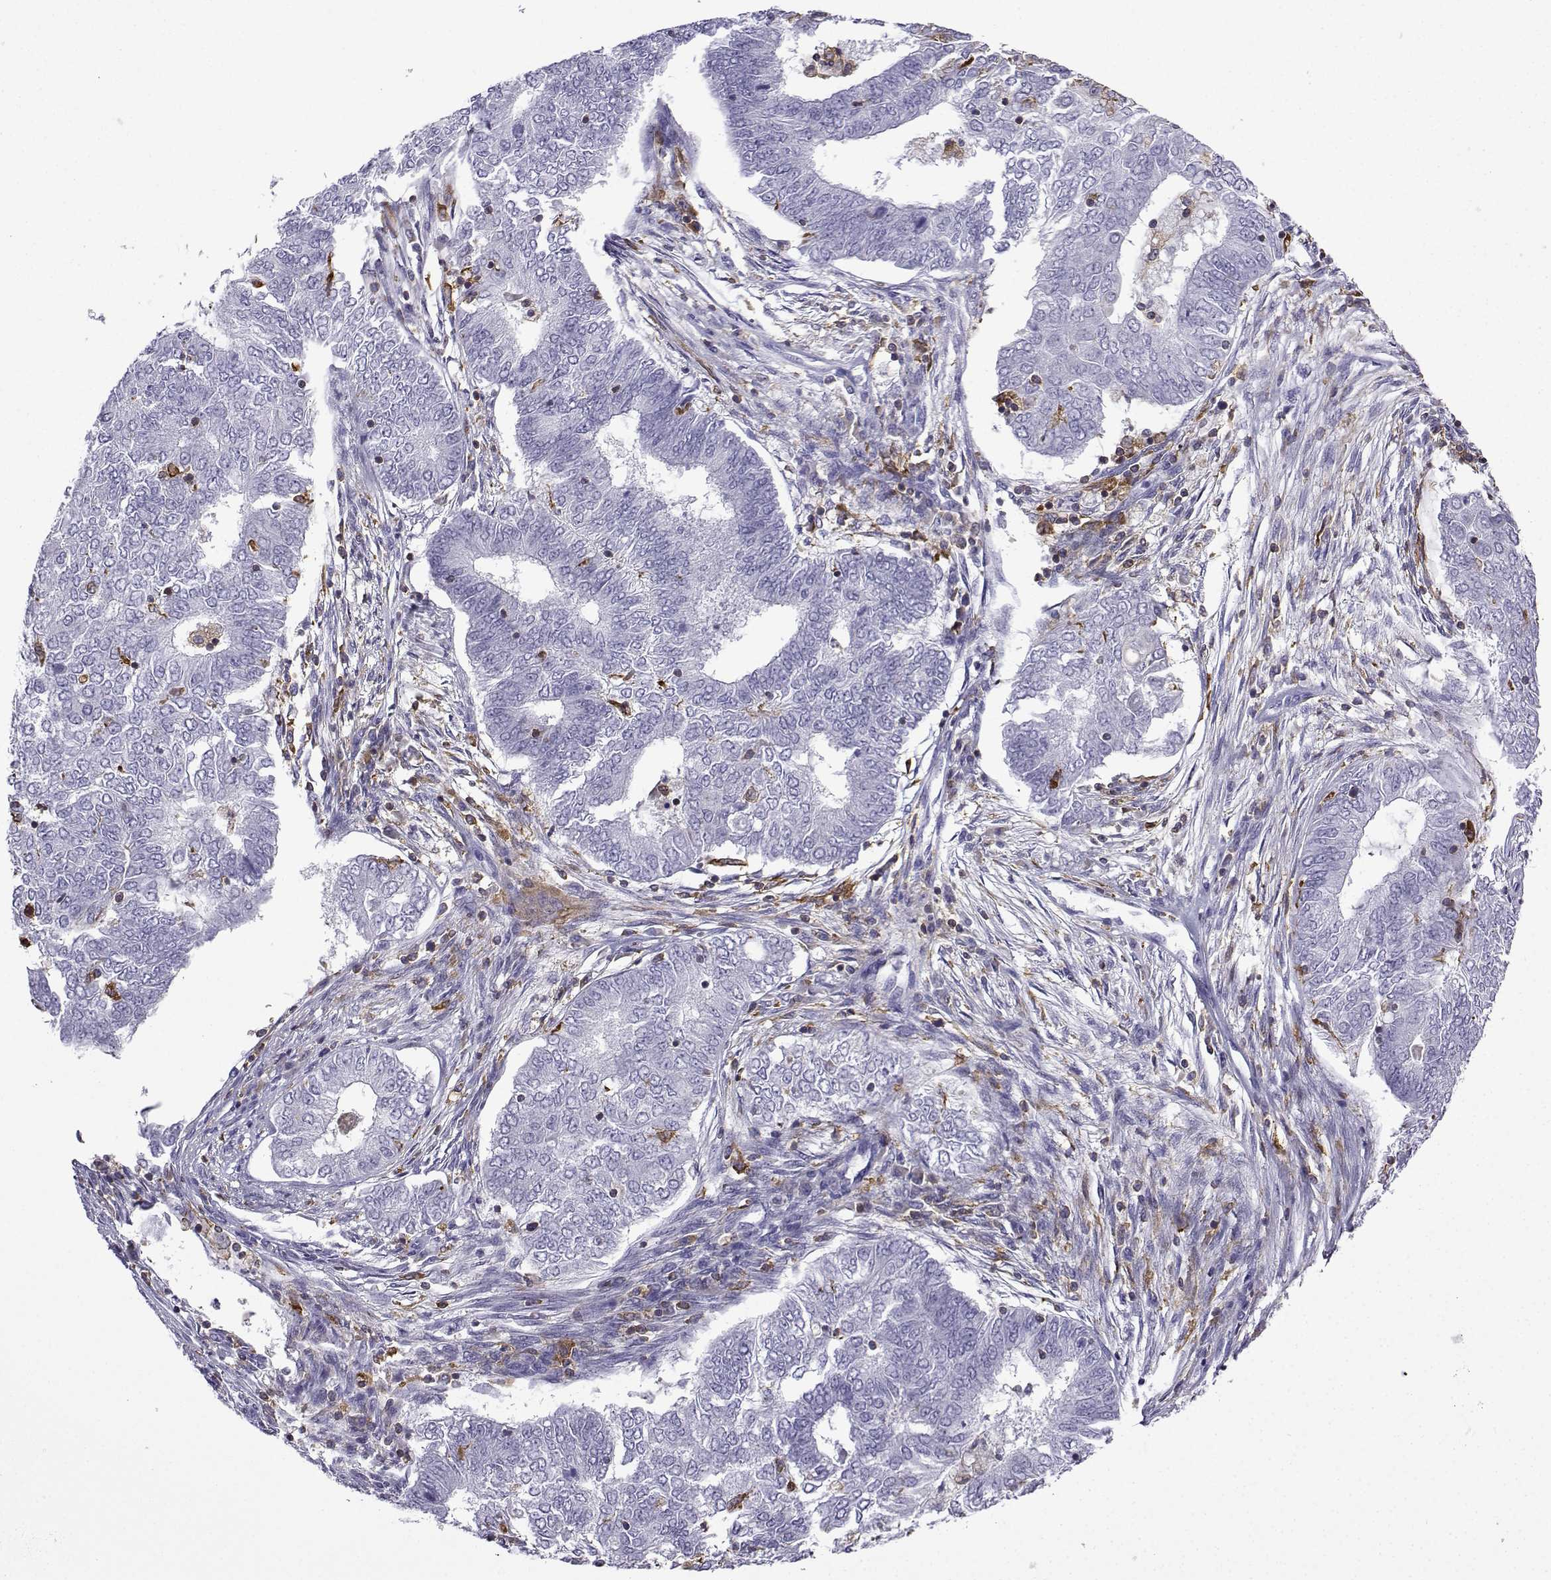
{"staining": {"intensity": "negative", "quantity": "none", "location": "none"}, "tissue": "endometrial cancer", "cell_type": "Tumor cells", "image_type": "cancer", "snomed": [{"axis": "morphology", "description": "Adenocarcinoma, NOS"}, {"axis": "topography", "description": "Endometrium"}], "caption": "DAB immunohistochemical staining of endometrial cancer (adenocarcinoma) shows no significant positivity in tumor cells.", "gene": "DOCK10", "patient": {"sex": "female", "age": 62}}